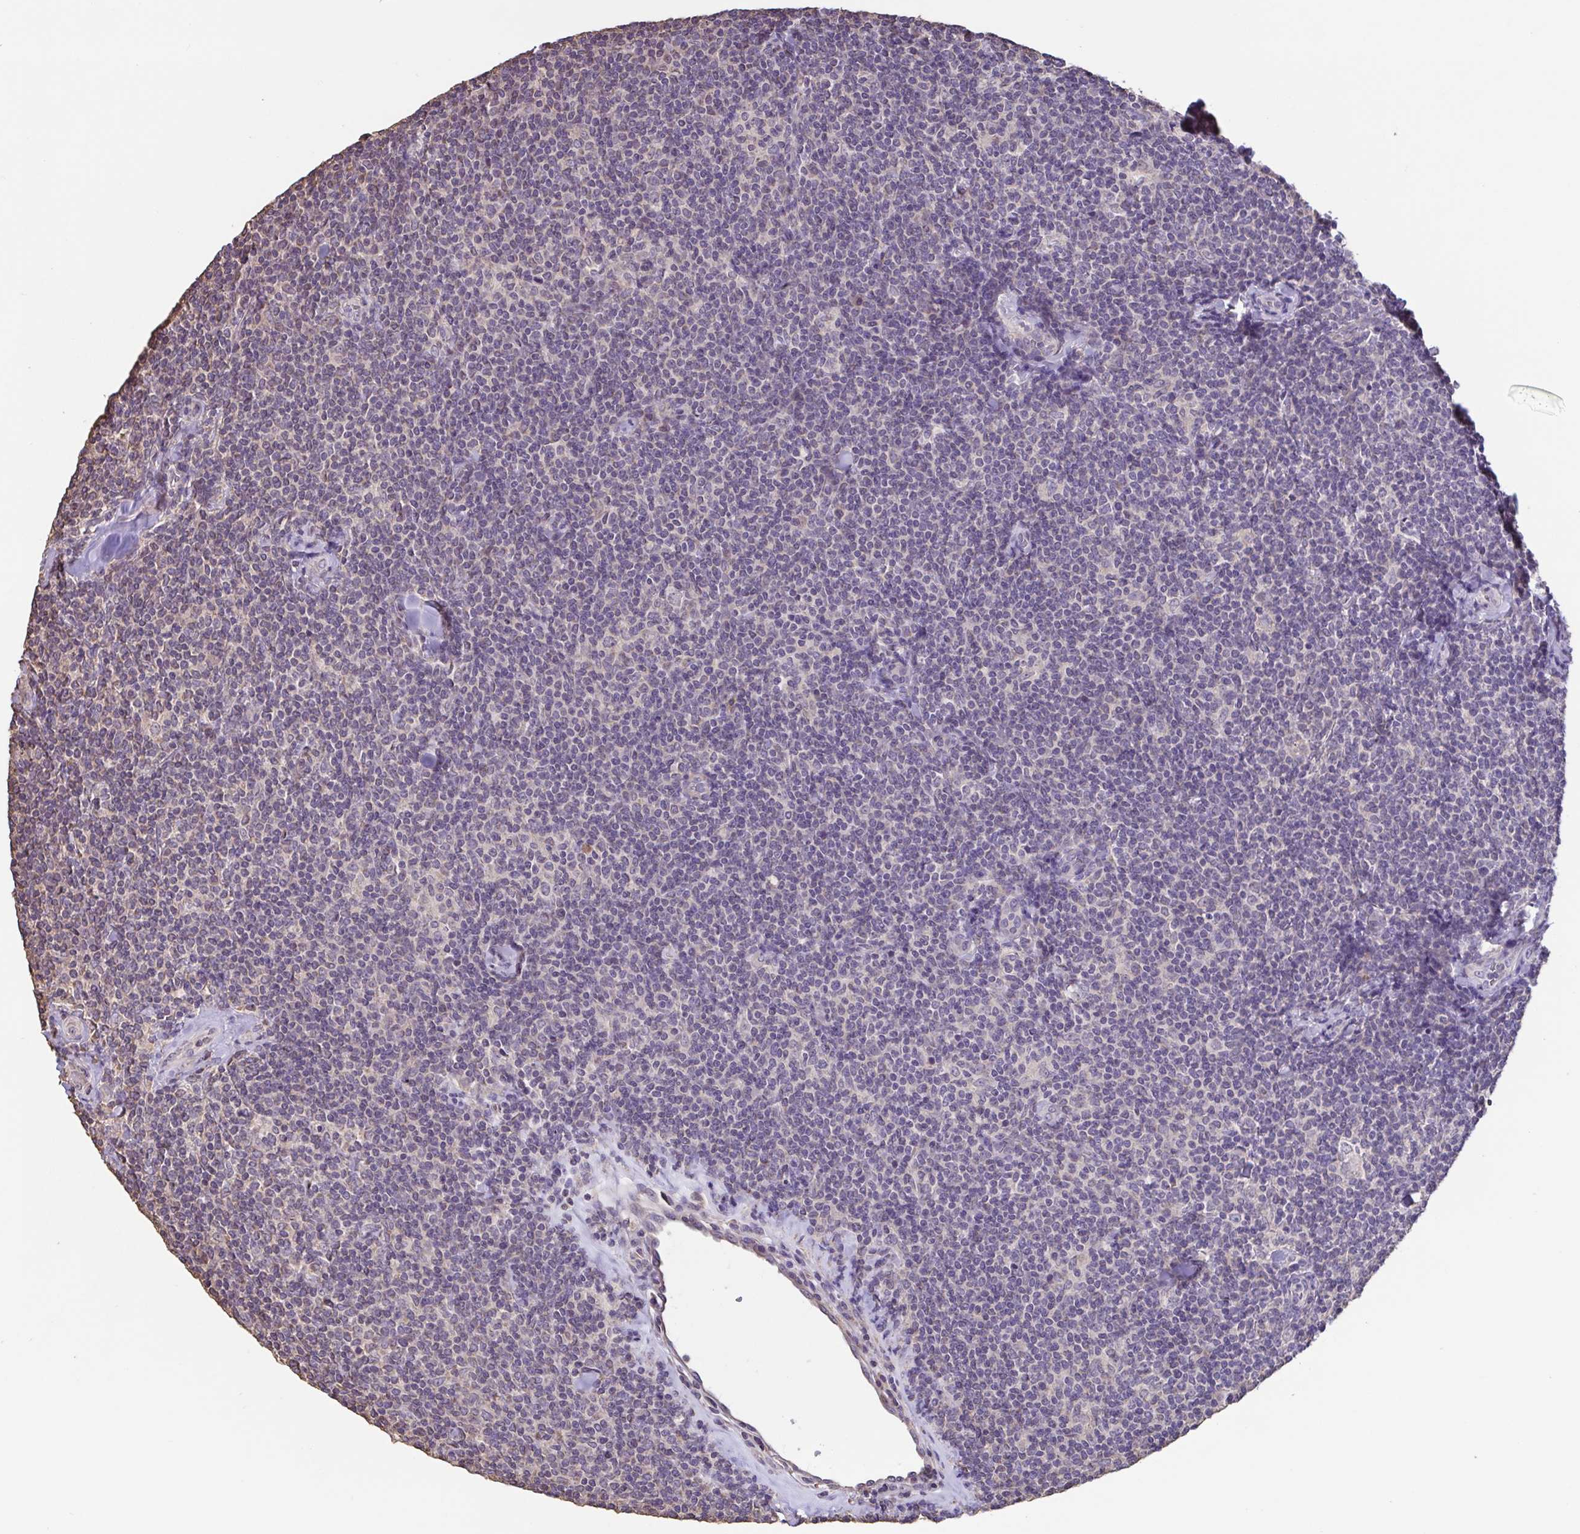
{"staining": {"intensity": "negative", "quantity": "none", "location": "none"}, "tissue": "lymphoma", "cell_type": "Tumor cells", "image_type": "cancer", "snomed": [{"axis": "morphology", "description": "Malignant lymphoma, non-Hodgkin's type, Low grade"}, {"axis": "topography", "description": "Lymph node"}], "caption": "A micrograph of human malignant lymphoma, non-Hodgkin's type (low-grade) is negative for staining in tumor cells. Nuclei are stained in blue.", "gene": "ACTRT2", "patient": {"sex": "female", "age": 56}}